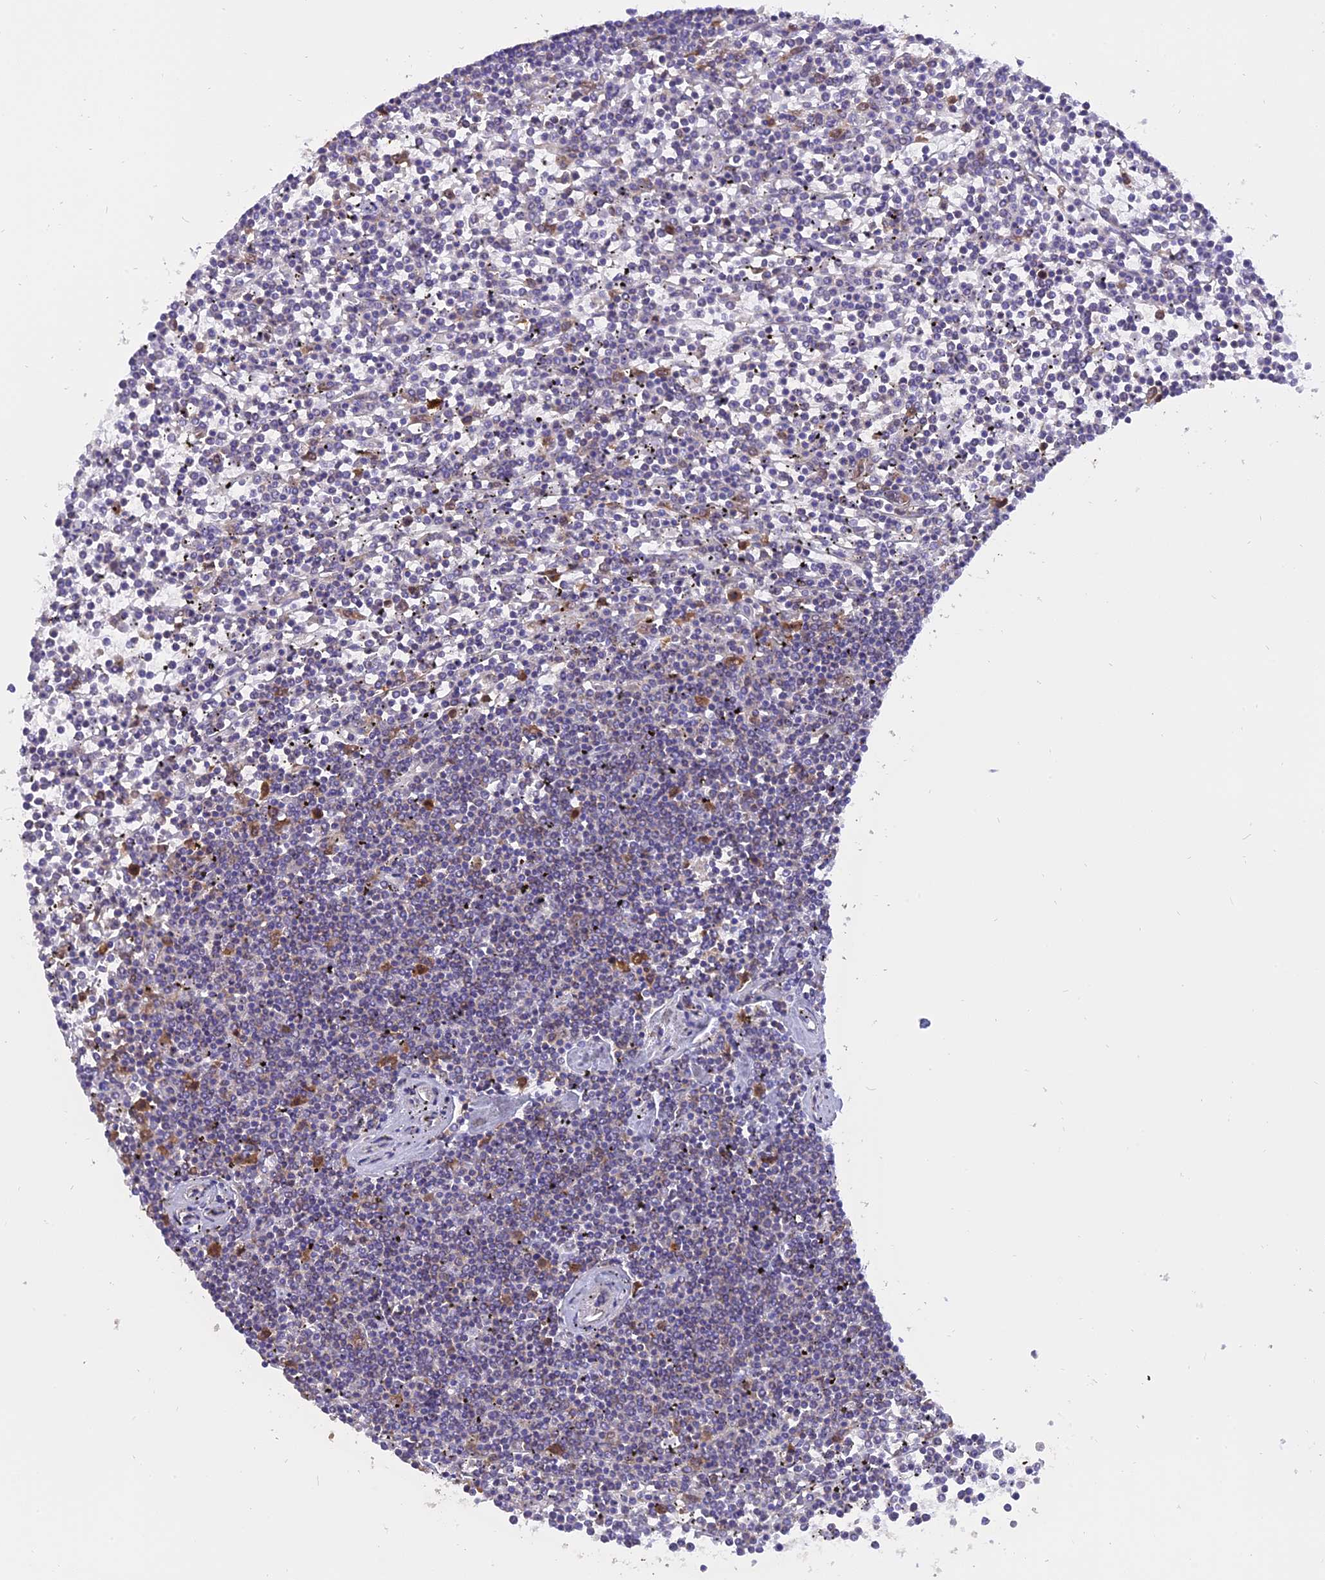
{"staining": {"intensity": "negative", "quantity": "none", "location": "none"}, "tissue": "lymphoma", "cell_type": "Tumor cells", "image_type": "cancer", "snomed": [{"axis": "morphology", "description": "Malignant lymphoma, non-Hodgkin's type, Low grade"}, {"axis": "topography", "description": "Spleen"}], "caption": "The immunohistochemistry image has no significant expression in tumor cells of lymphoma tissue. (DAB (3,3'-diaminobenzidine) IHC with hematoxylin counter stain).", "gene": "CENPV", "patient": {"sex": "female", "age": 19}}